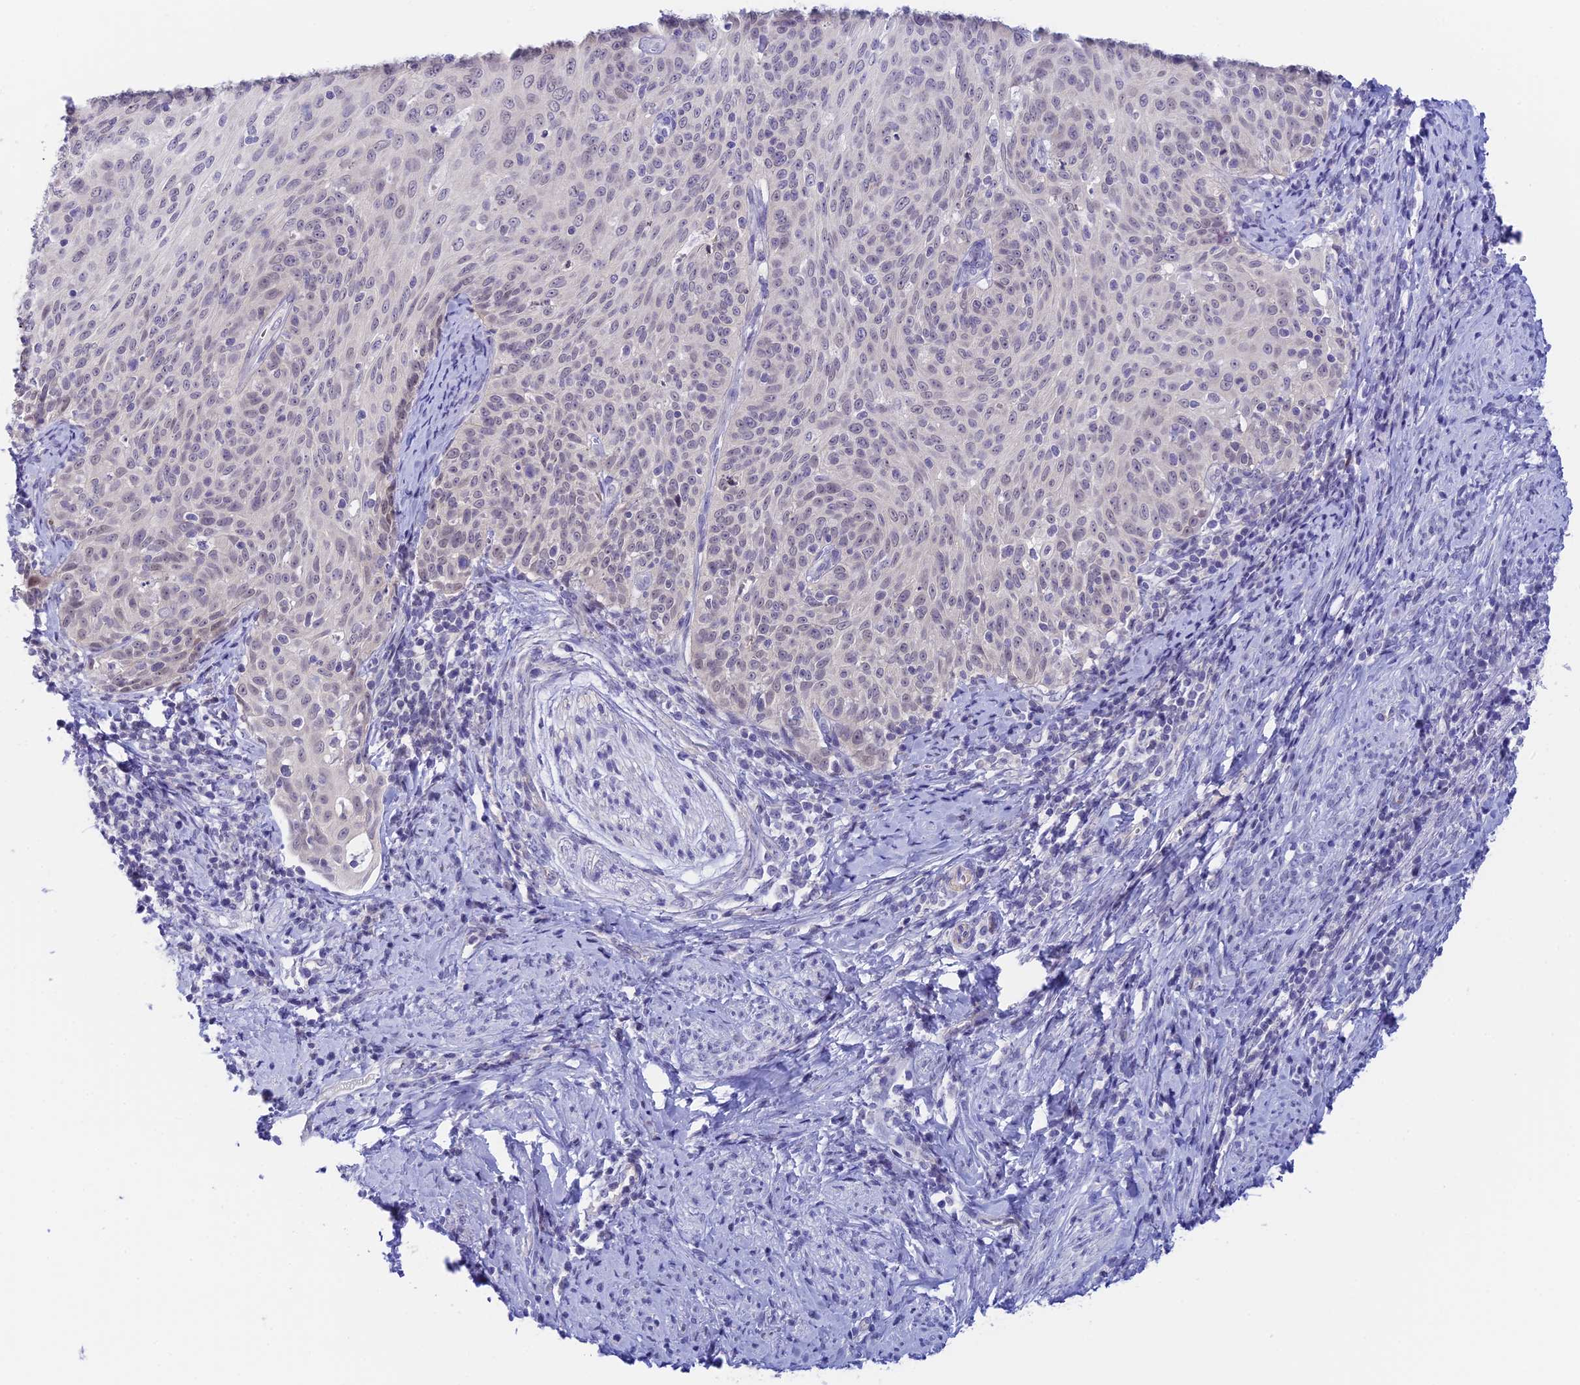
{"staining": {"intensity": "negative", "quantity": "none", "location": "none"}, "tissue": "cervical cancer", "cell_type": "Tumor cells", "image_type": "cancer", "snomed": [{"axis": "morphology", "description": "Squamous cell carcinoma, NOS"}, {"axis": "topography", "description": "Cervix"}], "caption": "Tumor cells show no significant protein staining in squamous cell carcinoma (cervical).", "gene": "RASGEF1B", "patient": {"sex": "female", "age": 70}}